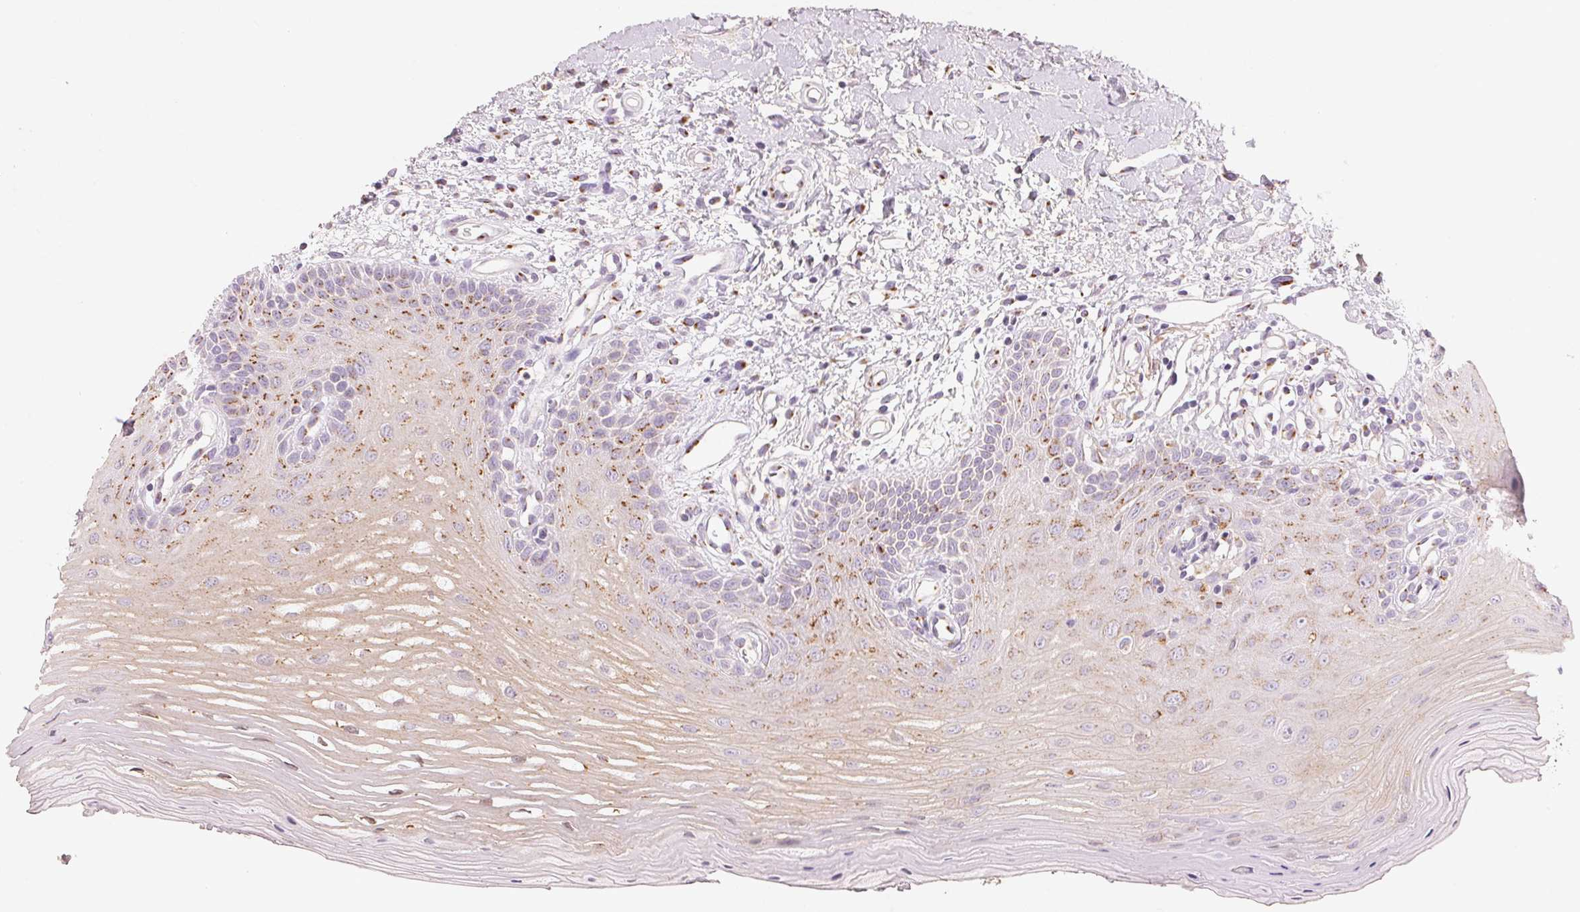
{"staining": {"intensity": "moderate", "quantity": "25%-75%", "location": "cytoplasmic/membranous"}, "tissue": "oral mucosa", "cell_type": "Squamous epithelial cells", "image_type": "normal", "snomed": [{"axis": "morphology", "description": "Normal tissue, NOS"}, {"axis": "topography", "description": "Oral tissue"}], "caption": "An IHC histopathology image of benign tissue is shown. Protein staining in brown labels moderate cytoplasmic/membranous positivity in oral mucosa within squamous epithelial cells.", "gene": "DRAM2", "patient": {"sex": "female", "age": 73}}